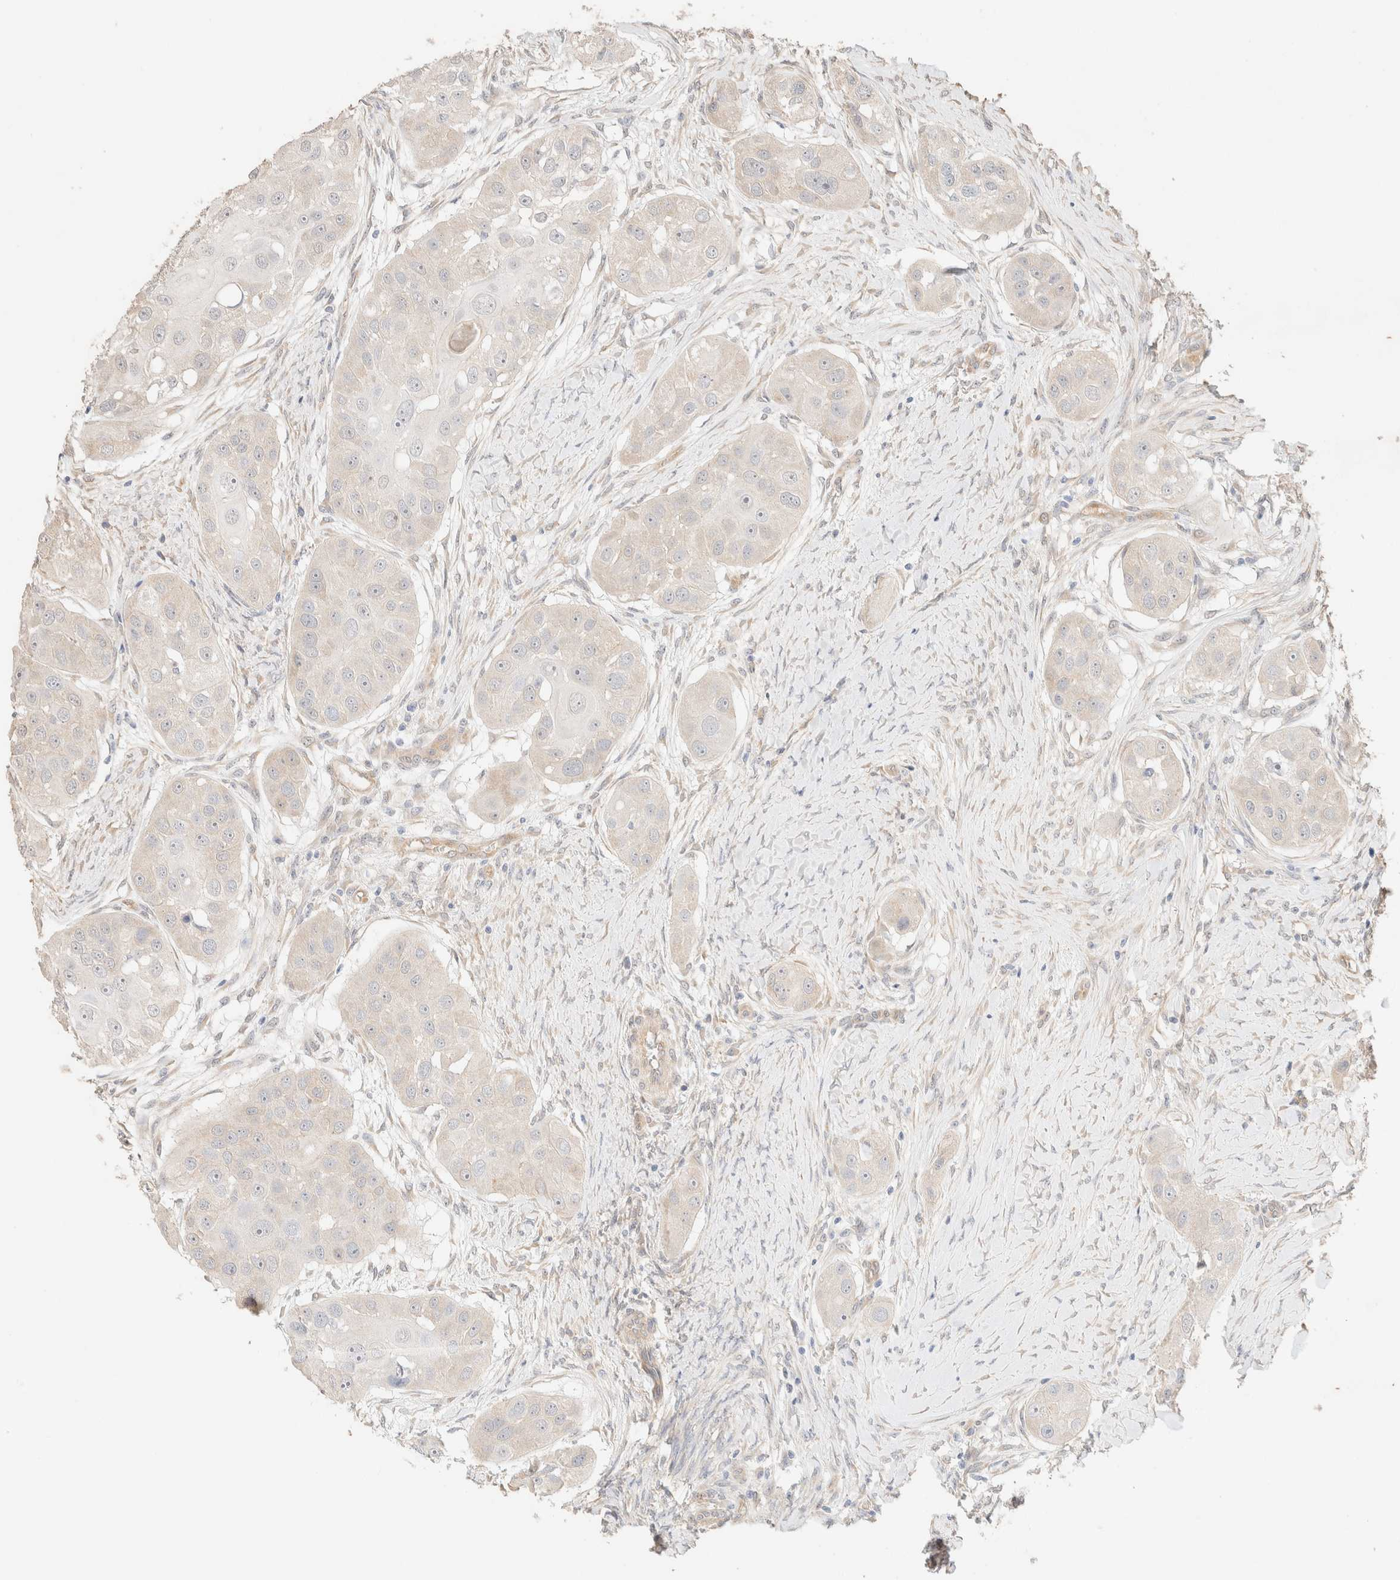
{"staining": {"intensity": "weak", "quantity": "<25%", "location": "cytoplasmic/membranous"}, "tissue": "head and neck cancer", "cell_type": "Tumor cells", "image_type": "cancer", "snomed": [{"axis": "morphology", "description": "Normal tissue, NOS"}, {"axis": "morphology", "description": "Squamous cell carcinoma, NOS"}, {"axis": "topography", "description": "Skeletal muscle"}, {"axis": "topography", "description": "Head-Neck"}], "caption": "Immunohistochemistry (IHC) of head and neck cancer (squamous cell carcinoma) reveals no staining in tumor cells.", "gene": "CSNK1E", "patient": {"sex": "male", "age": 51}}